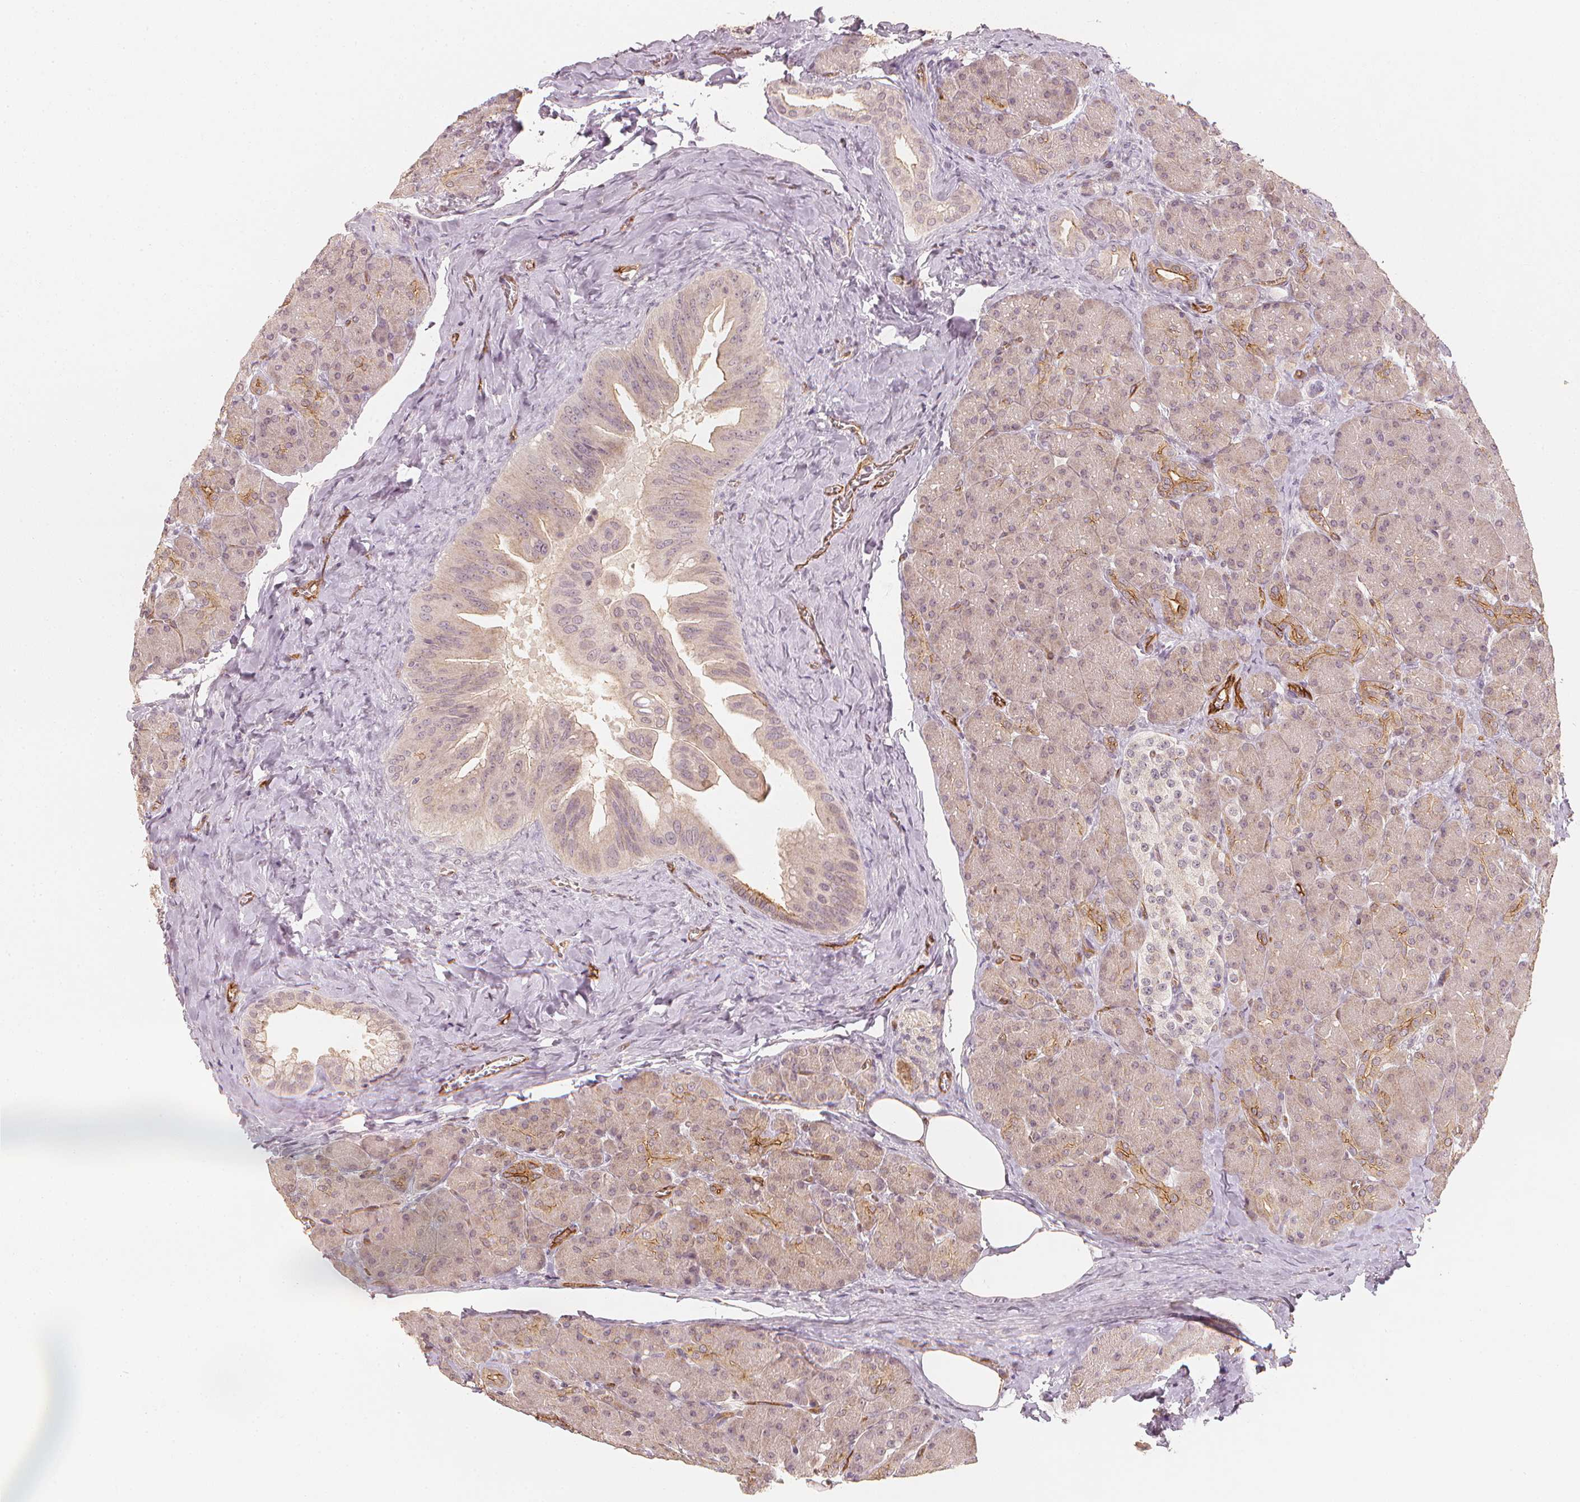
{"staining": {"intensity": "moderate", "quantity": "<25%", "location": "cytoplasmic/membranous"}, "tissue": "pancreas", "cell_type": "Exocrine glandular cells", "image_type": "normal", "snomed": [{"axis": "morphology", "description": "Normal tissue, NOS"}, {"axis": "topography", "description": "Pancreas"}], "caption": "This image displays unremarkable pancreas stained with immunohistochemistry to label a protein in brown. The cytoplasmic/membranous of exocrine glandular cells show moderate positivity for the protein. Nuclei are counter-stained blue.", "gene": "CIB1", "patient": {"sex": "male", "age": 55}}